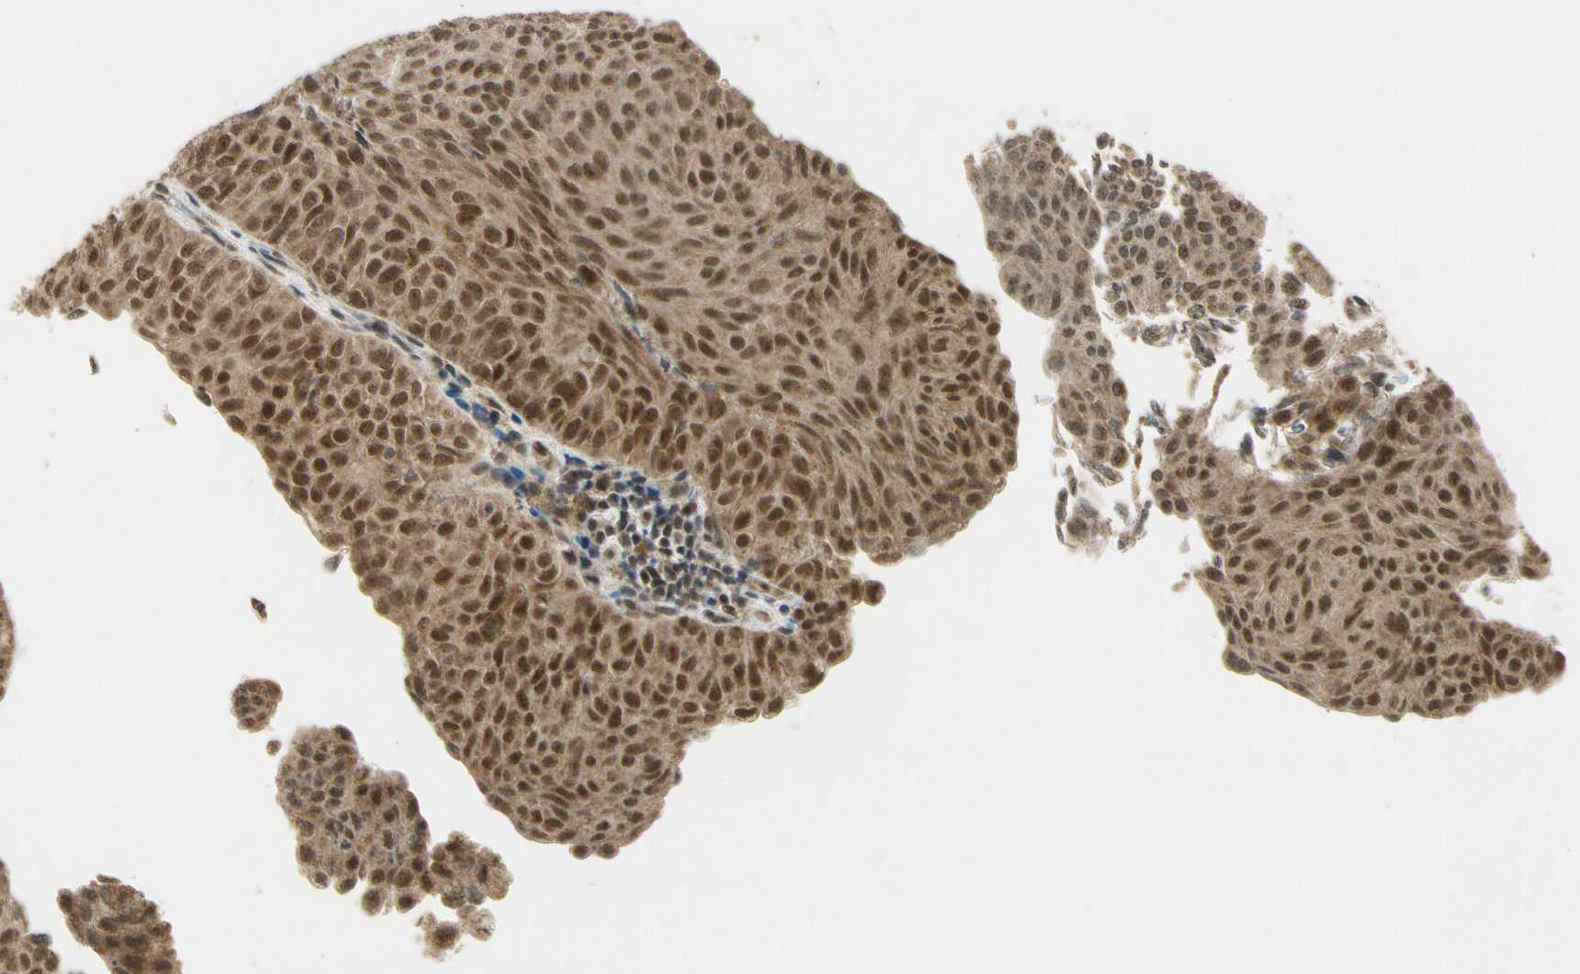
{"staining": {"intensity": "moderate", "quantity": ">75%", "location": "cytoplasmic/membranous,nuclear"}, "tissue": "urothelial cancer", "cell_type": "Tumor cells", "image_type": "cancer", "snomed": [{"axis": "morphology", "description": "Urothelial carcinoma, Low grade"}, {"axis": "topography", "description": "Urinary bladder"}], "caption": "Tumor cells show medium levels of moderate cytoplasmic/membranous and nuclear staining in approximately >75% of cells in urothelial cancer.", "gene": "ZNF135", "patient": {"sex": "male", "age": 78}}